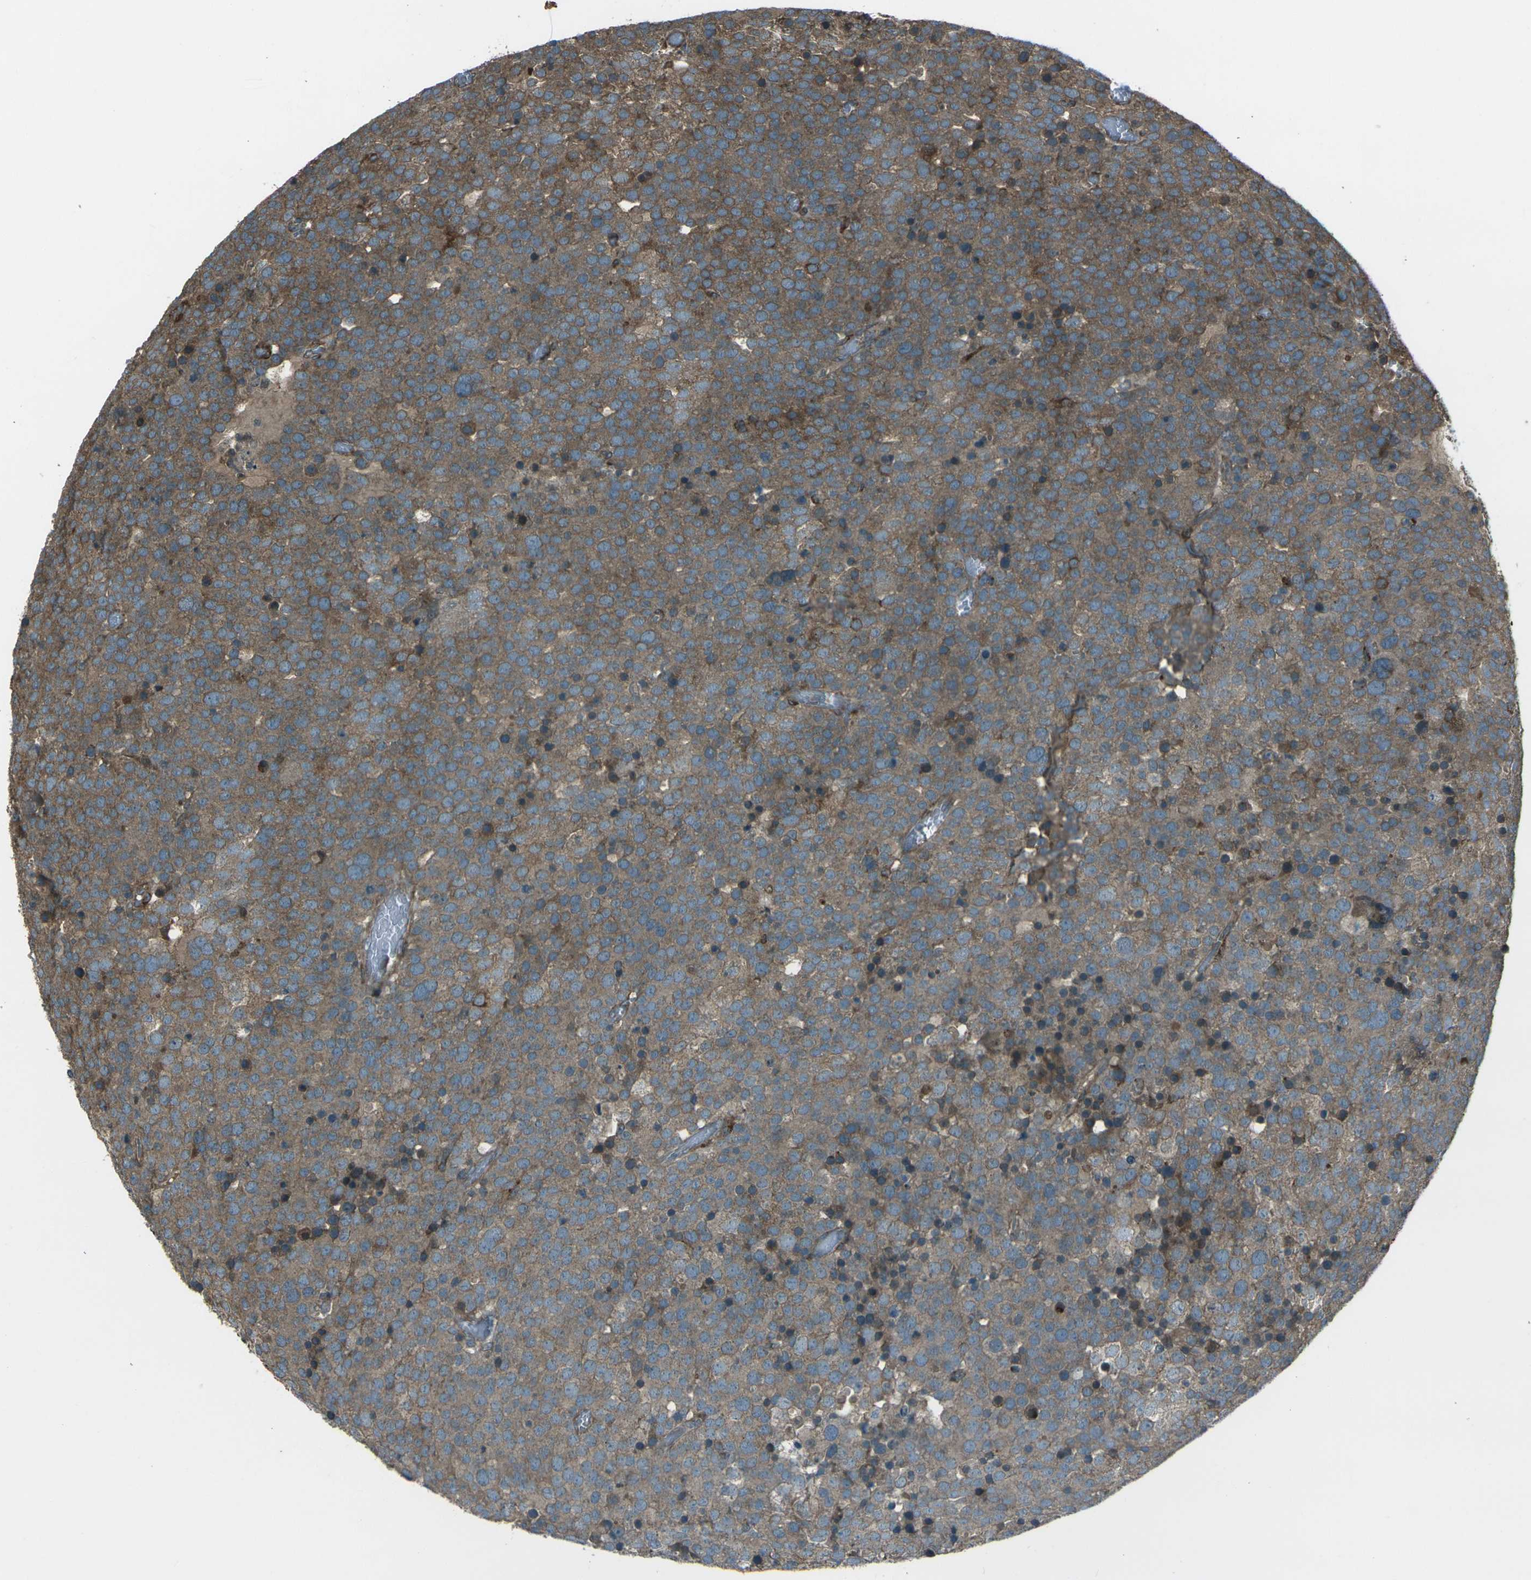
{"staining": {"intensity": "moderate", "quantity": ">75%", "location": "cytoplasmic/membranous"}, "tissue": "testis cancer", "cell_type": "Tumor cells", "image_type": "cancer", "snomed": [{"axis": "morphology", "description": "Seminoma, NOS"}, {"axis": "topography", "description": "Testis"}], "caption": "Human seminoma (testis) stained with a brown dye demonstrates moderate cytoplasmic/membranous positive positivity in approximately >75% of tumor cells.", "gene": "LSMEM1", "patient": {"sex": "male", "age": 71}}